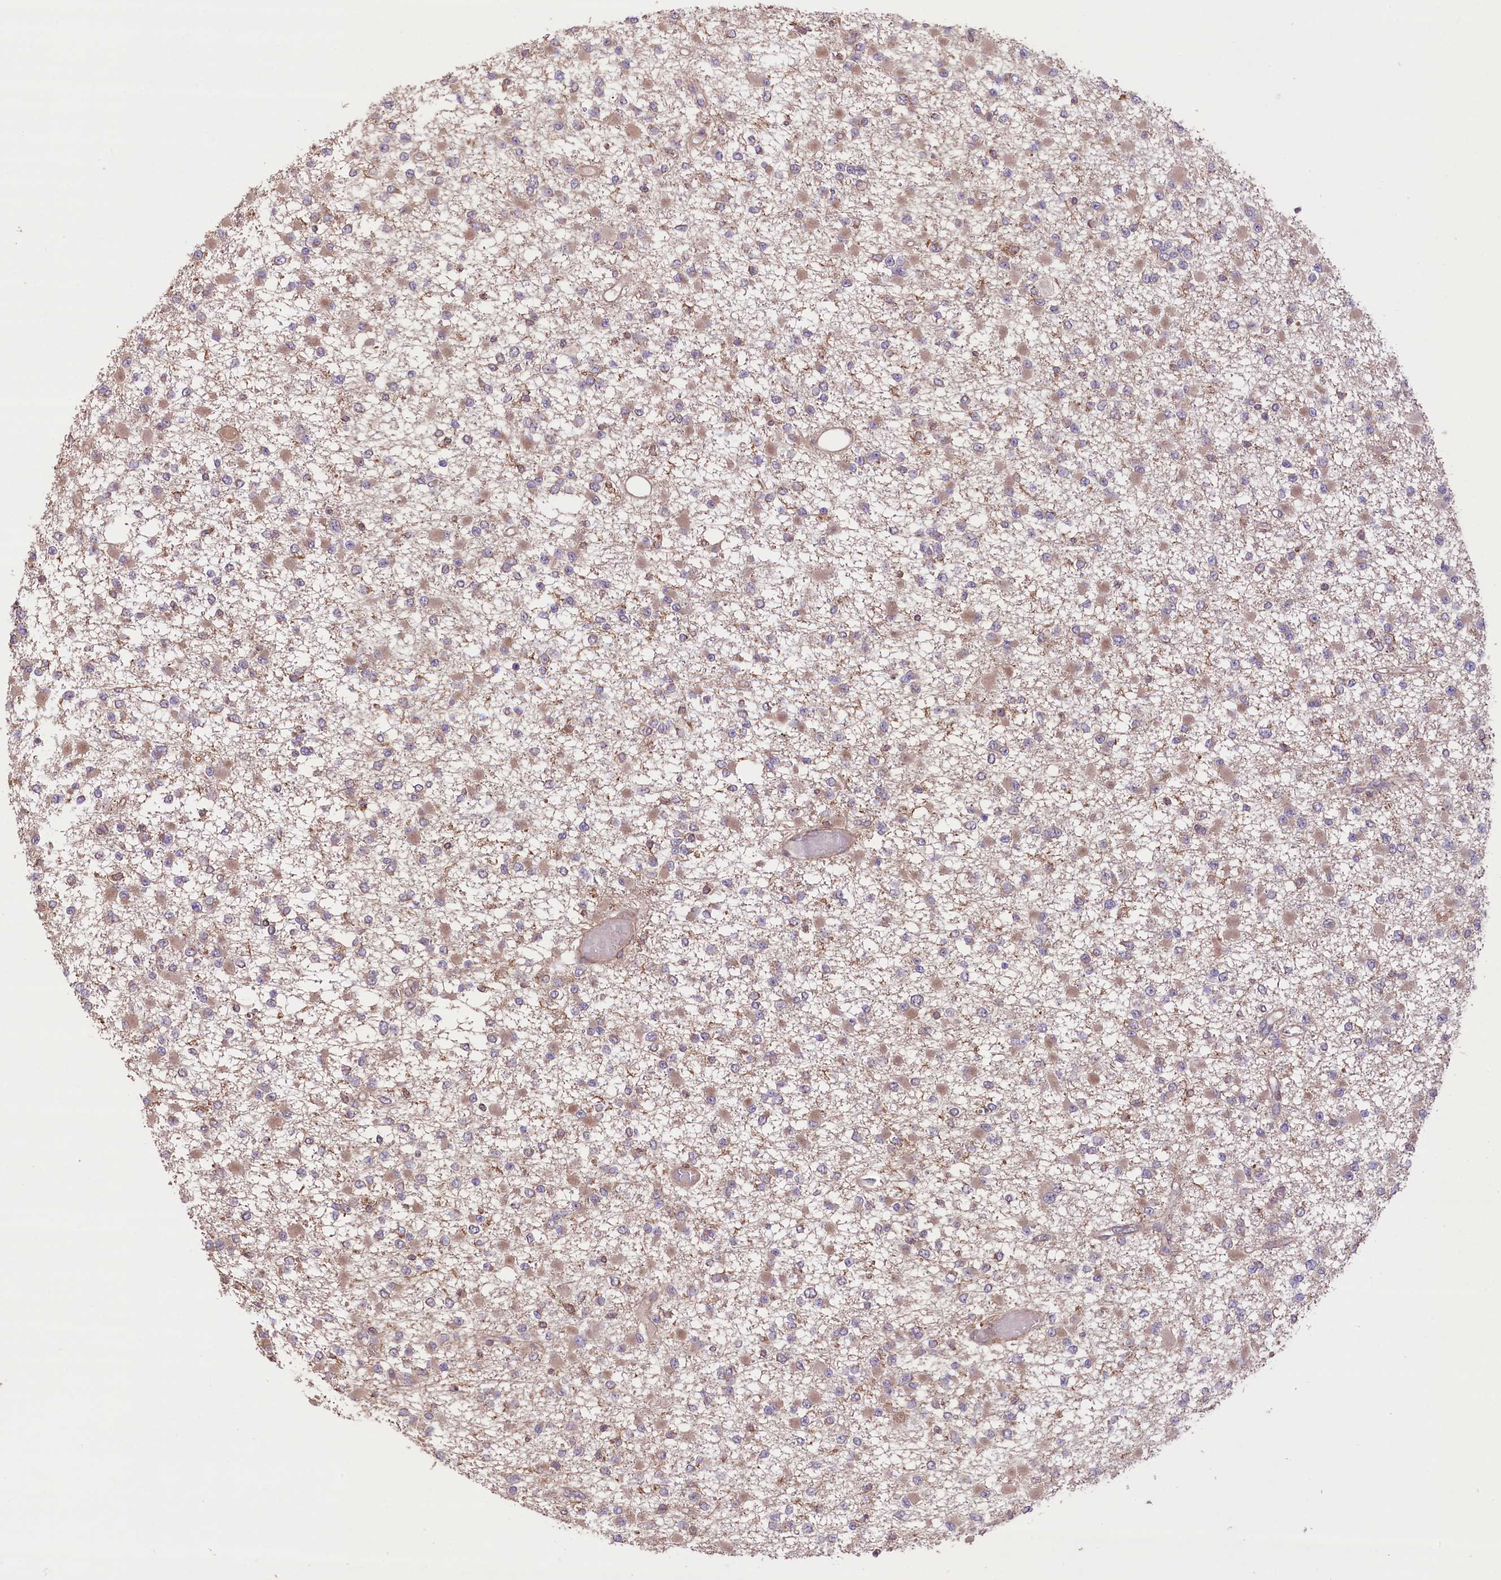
{"staining": {"intensity": "weak", "quantity": ">75%", "location": "cytoplasmic/membranous"}, "tissue": "glioma", "cell_type": "Tumor cells", "image_type": "cancer", "snomed": [{"axis": "morphology", "description": "Glioma, malignant, Low grade"}, {"axis": "topography", "description": "Brain"}], "caption": "Glioma was stained to show a protein in brown. There is low levels of weak cytoplasmic/membranous positivity in approximately >75% of tumor cells.", "gene": "HDAC5", "patient": {"sex": "female", "age": 22}}